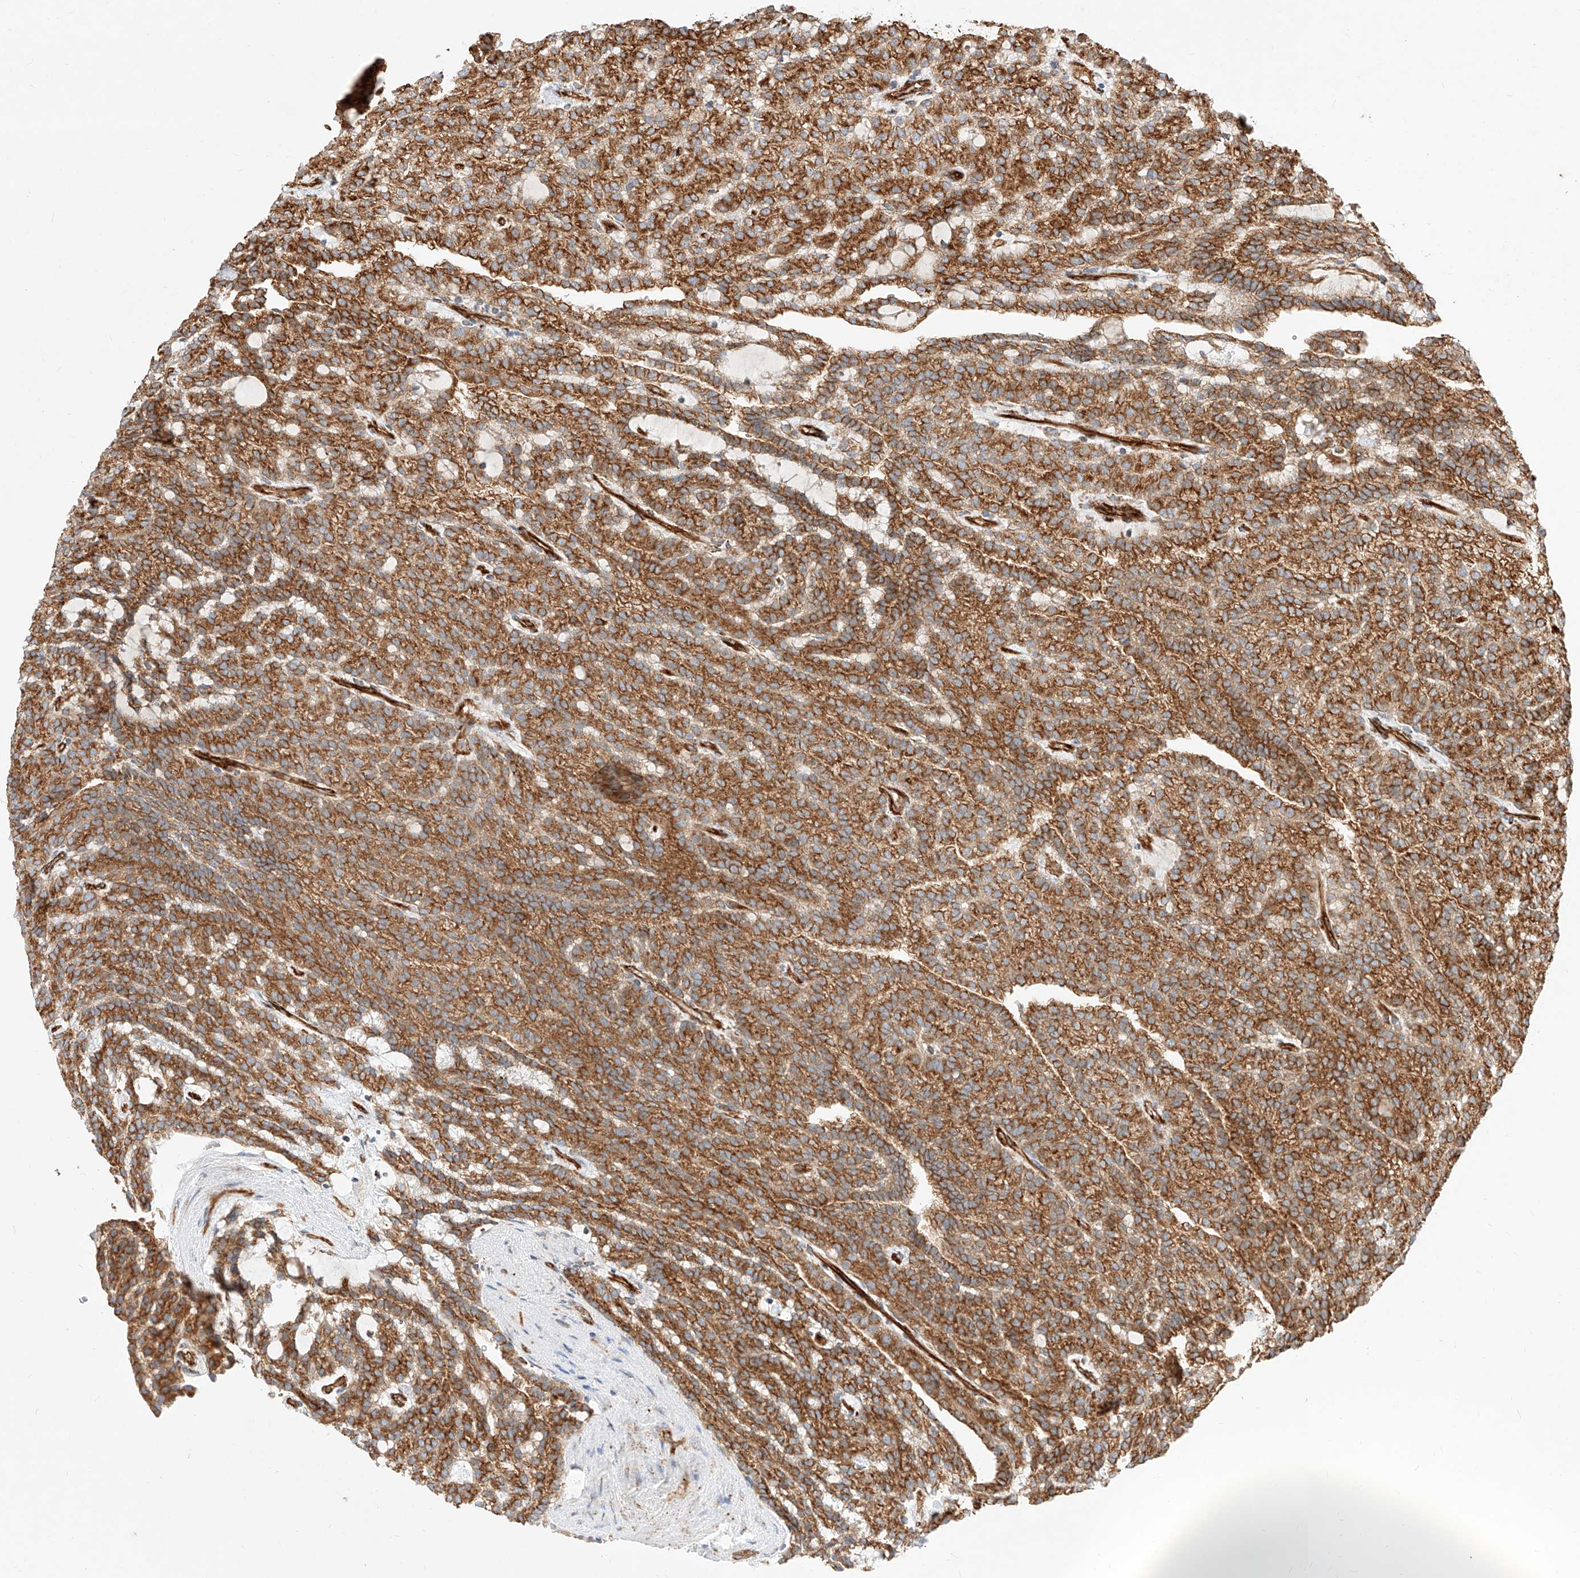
{"staining": {"intensity": "strong", "quantity": ">75%", "location": "cytoplasmic/membranous"}, "tissue": "renal cancer", "cell_type": "Tumor cells", "image_type": "cancer", "snomed": [{"axis": "morphology", "description": "Adenocarcinoma, NOS"}, {"axis": "topography", "description": "Kidney"}], "caption": "A brown stain labels strong cytoplasmic/membranous staining of a protein in human adenocarcinoma (renal) tumor cells.", "gene": "CSGALNACT2", "patient": {"sex": "male", "age": 63}}